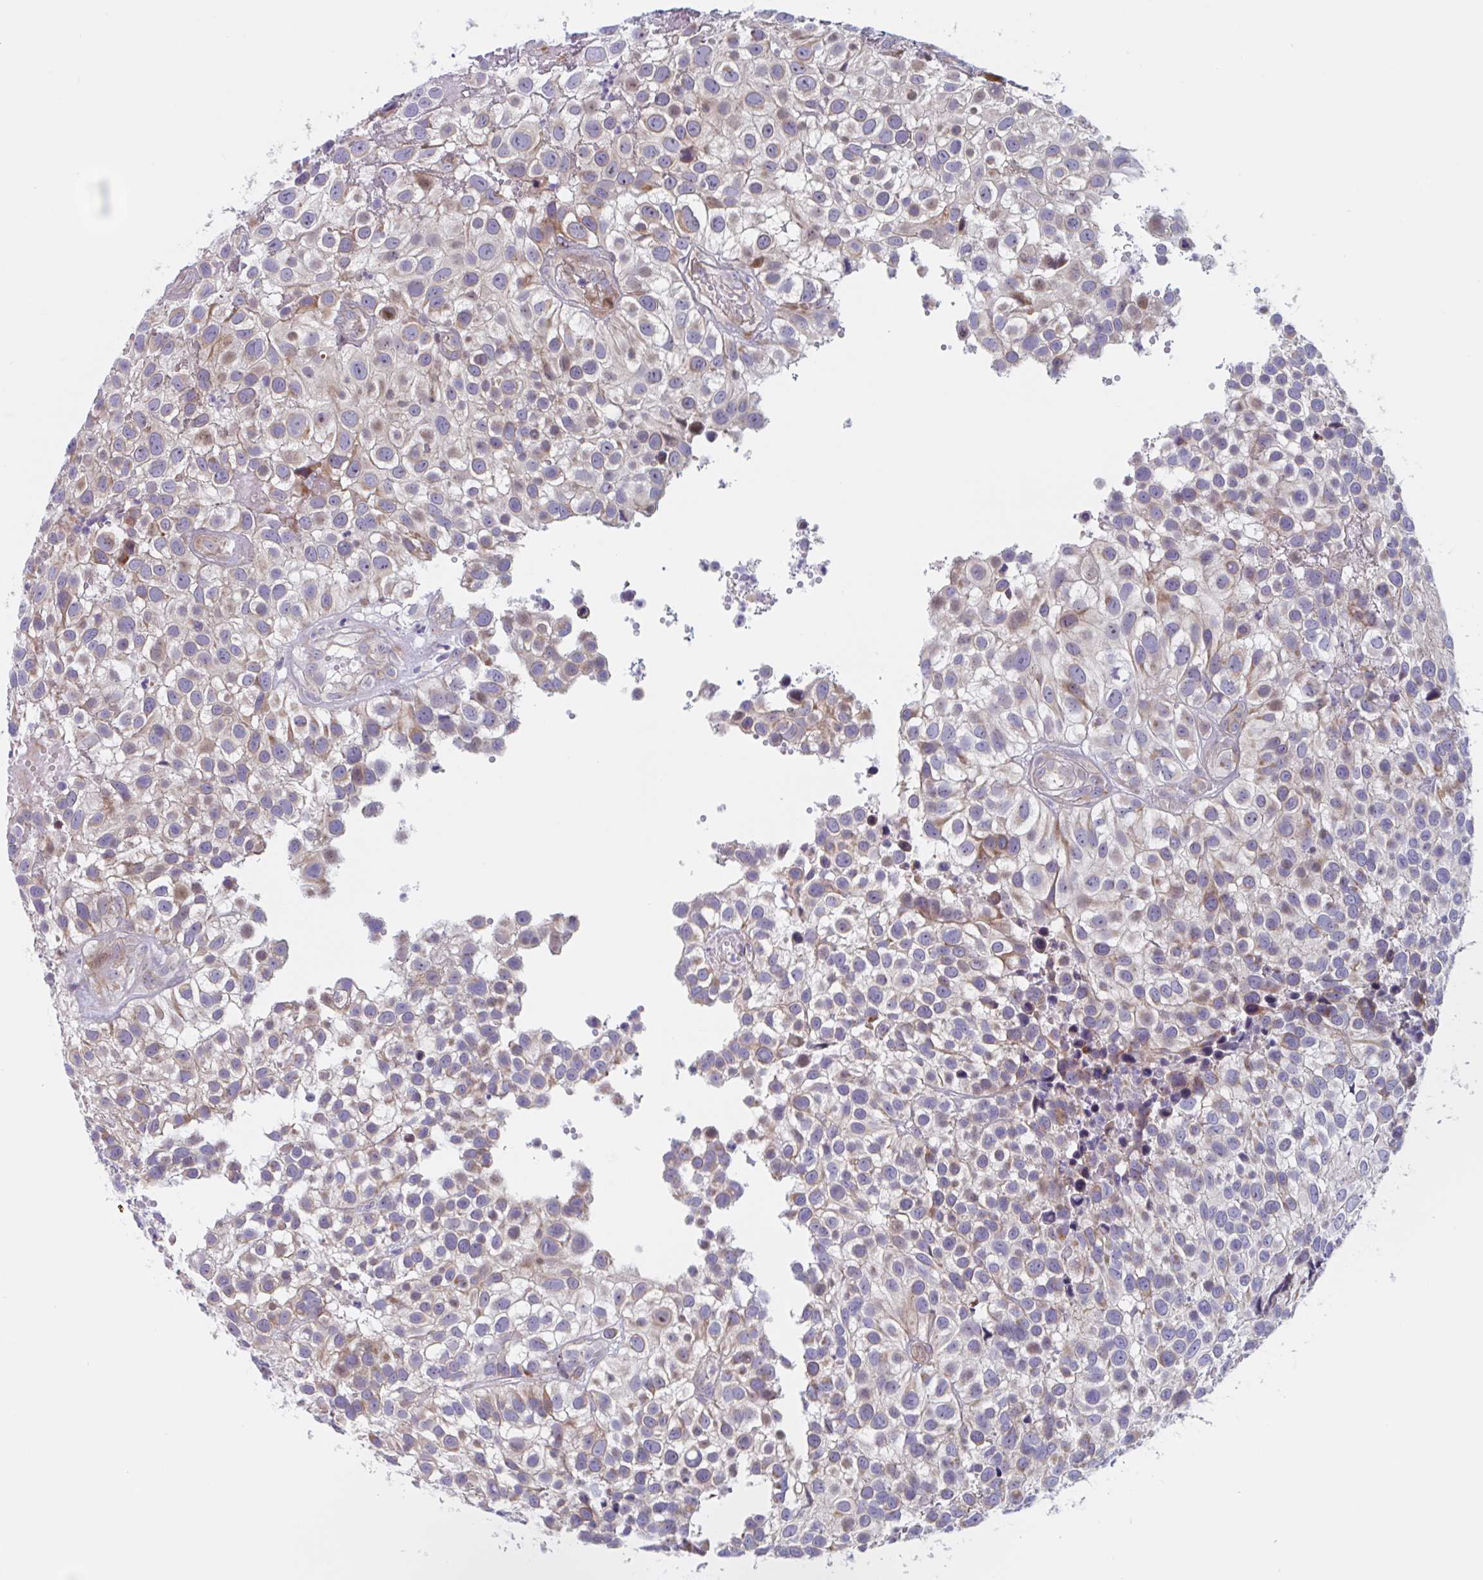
{"staining": {"intensity": "weak", "quantity": "25%-75%", "location": "cytoplasmic/membranous"}, "tissue": "urothelial cancer", "cell_type": "Tumor cells", "image_type": "cancer", "snomed": [{"axis": "morphology", "description": "Urothelial carcinoma, High grade"}, {"axis": "topography", "description": "Urinary bladder"}], "caption": "Protein expression analysis of human high-grade urothelial carcinoma reveals weak cytoplasmic/membranous expression in approximately 25%-75% of tumor cells. (IHC, brightfield microscopy, high magnification).", "gene": "DUXA", "patient": {"sex": "male", "age": 56}}